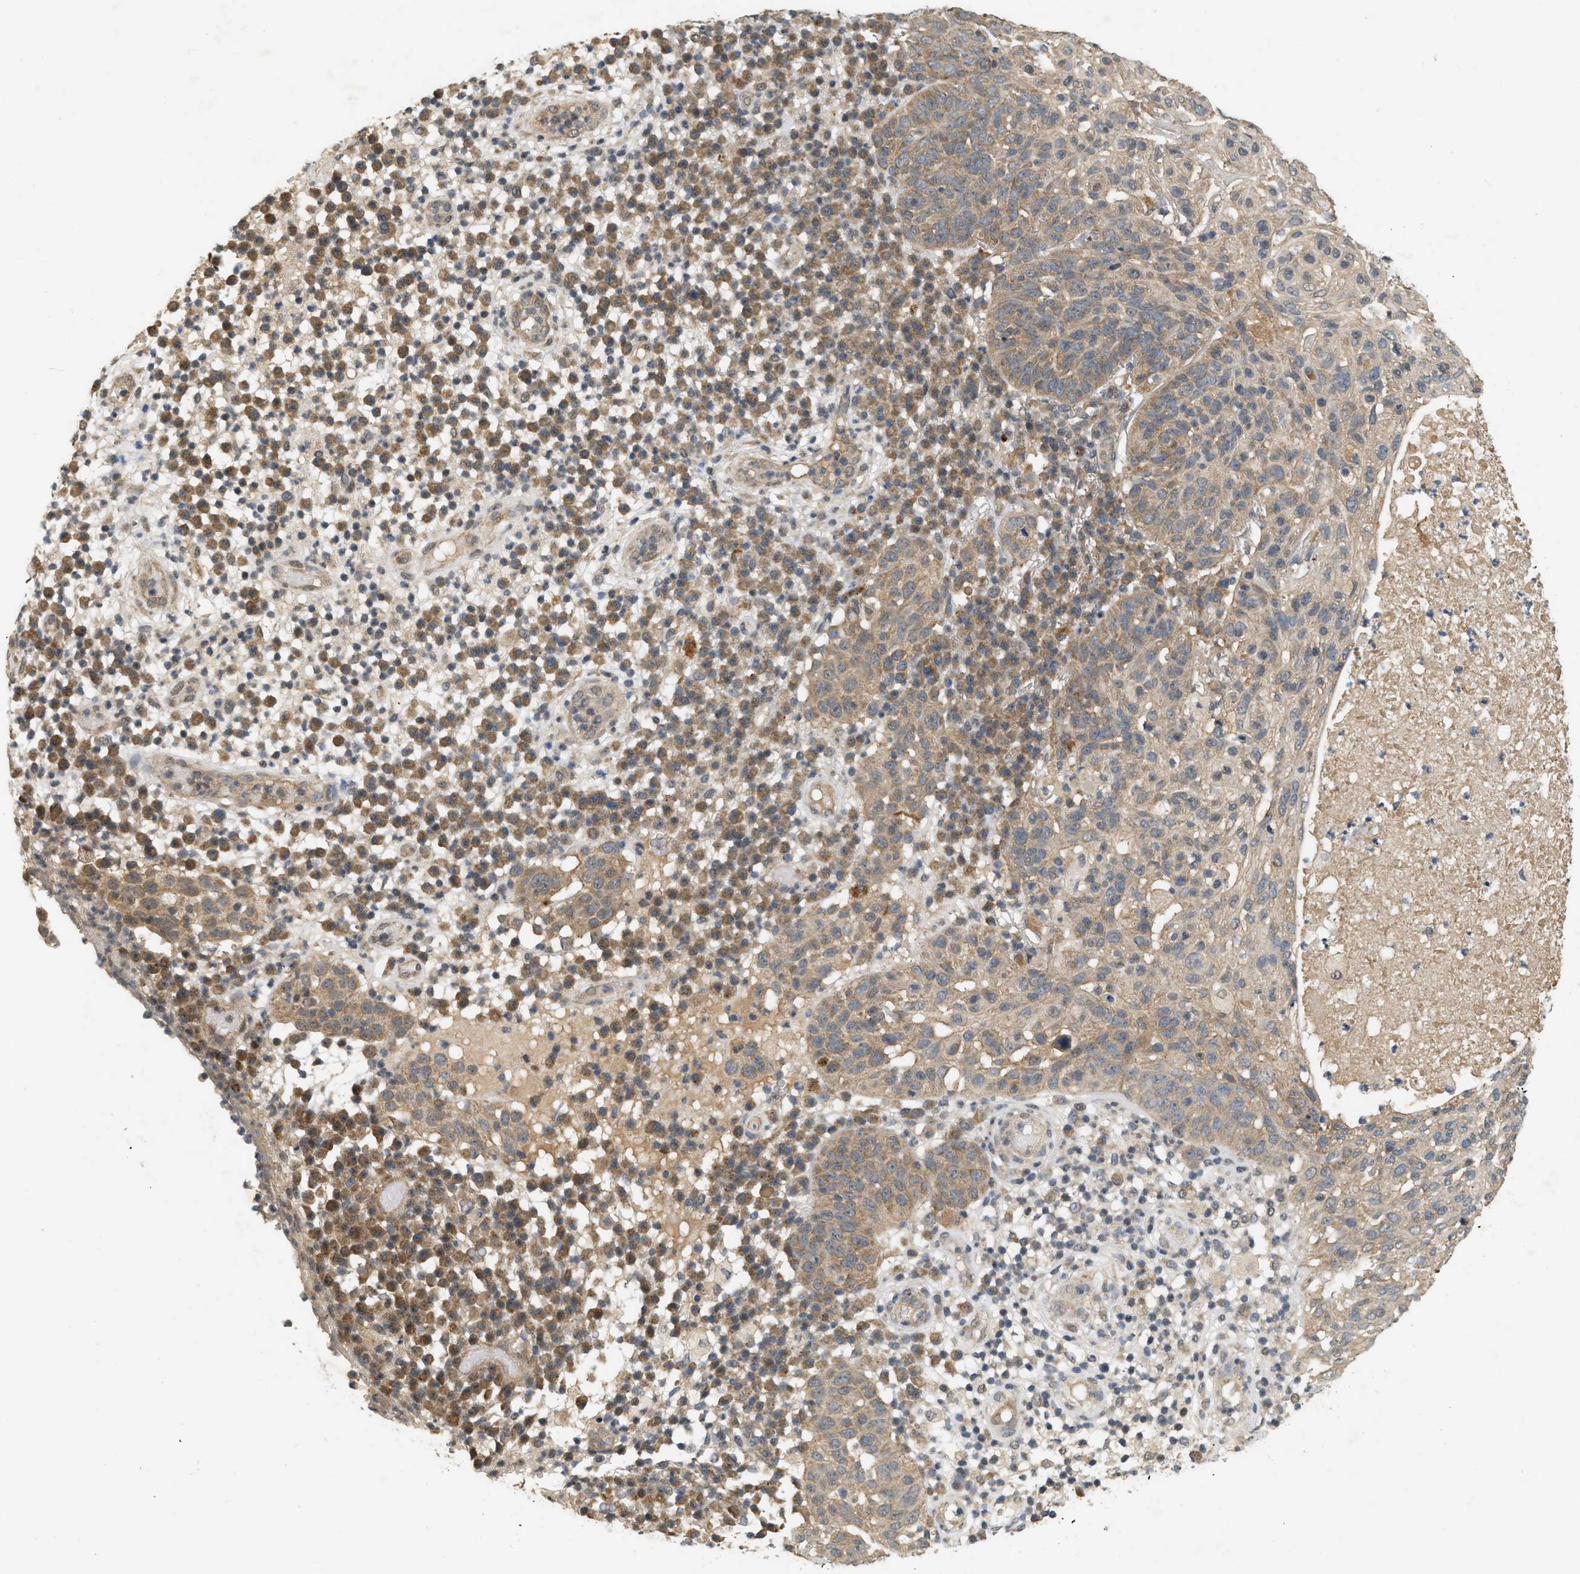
{"staining": {"intensity": "weak", "quantity": ">75%", "location": "cytoplasmic/membranous"}, "tissue": "skin cancer", "cell_type": "Tumor cells", "image_type": "cancer", "snomed": [{"axis": "morphology", "description": "Squamous cell carcinoma in situ, NOS"}, {"axis": "morphology", "description": "Squamous cell carcinoma, NOS"}, {"axis": "topography", "description": "Skin"}], "caption": "Immunohistochemistry of skin cancer displays low levels of weak cytoplasmic/membranous expression in about >75% of tumor cells.", "gene": "PRKD1", "patient": {"sex": "male", "age": 93}}